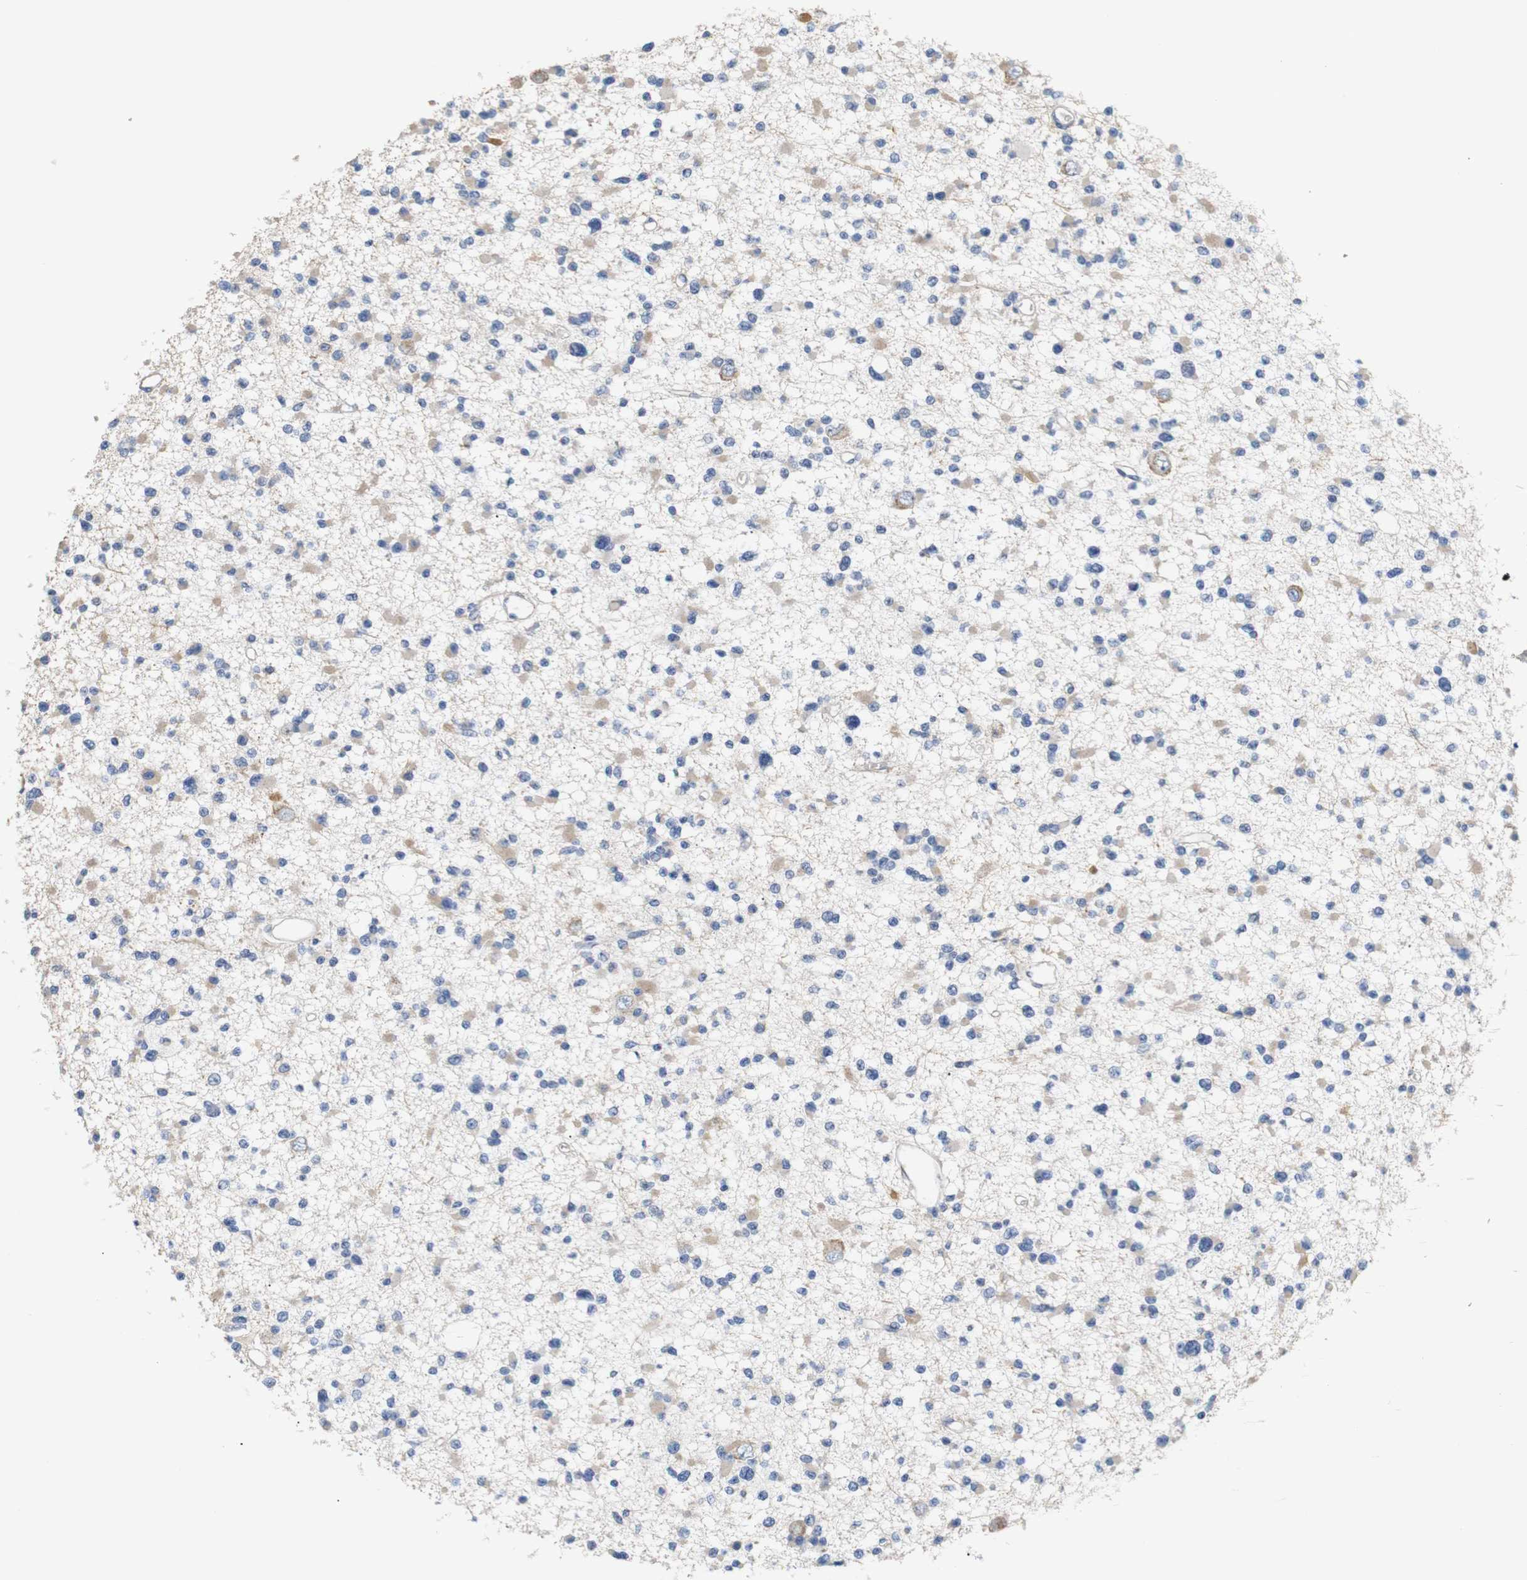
{"staining": {"intensity": "weak", "quantity": "25%-75%", "location": "cytoplasmic/membranous"}, "tissue": "glioma", "cell_type": "Tumor cells", "image_type": "cancer", "snomed": [{"axis": "morphology", "description": "Glioma, malignant, Low grade"}, {"axis": "topography", "description": "Brain"}], "caption": "Immunohistochemistry photomicrograph of neoplastic tissue: human low-grade glioma (malignant) stained using immunohistochemistry displays low levels of weak protein expression localized specifically in the cytoplasmic/membranous of tumor cells, appearing as a cytoplasmic/membranous brown color.", "gene": "TRIM5", "patient": {"sex": "female", "age": 22}}